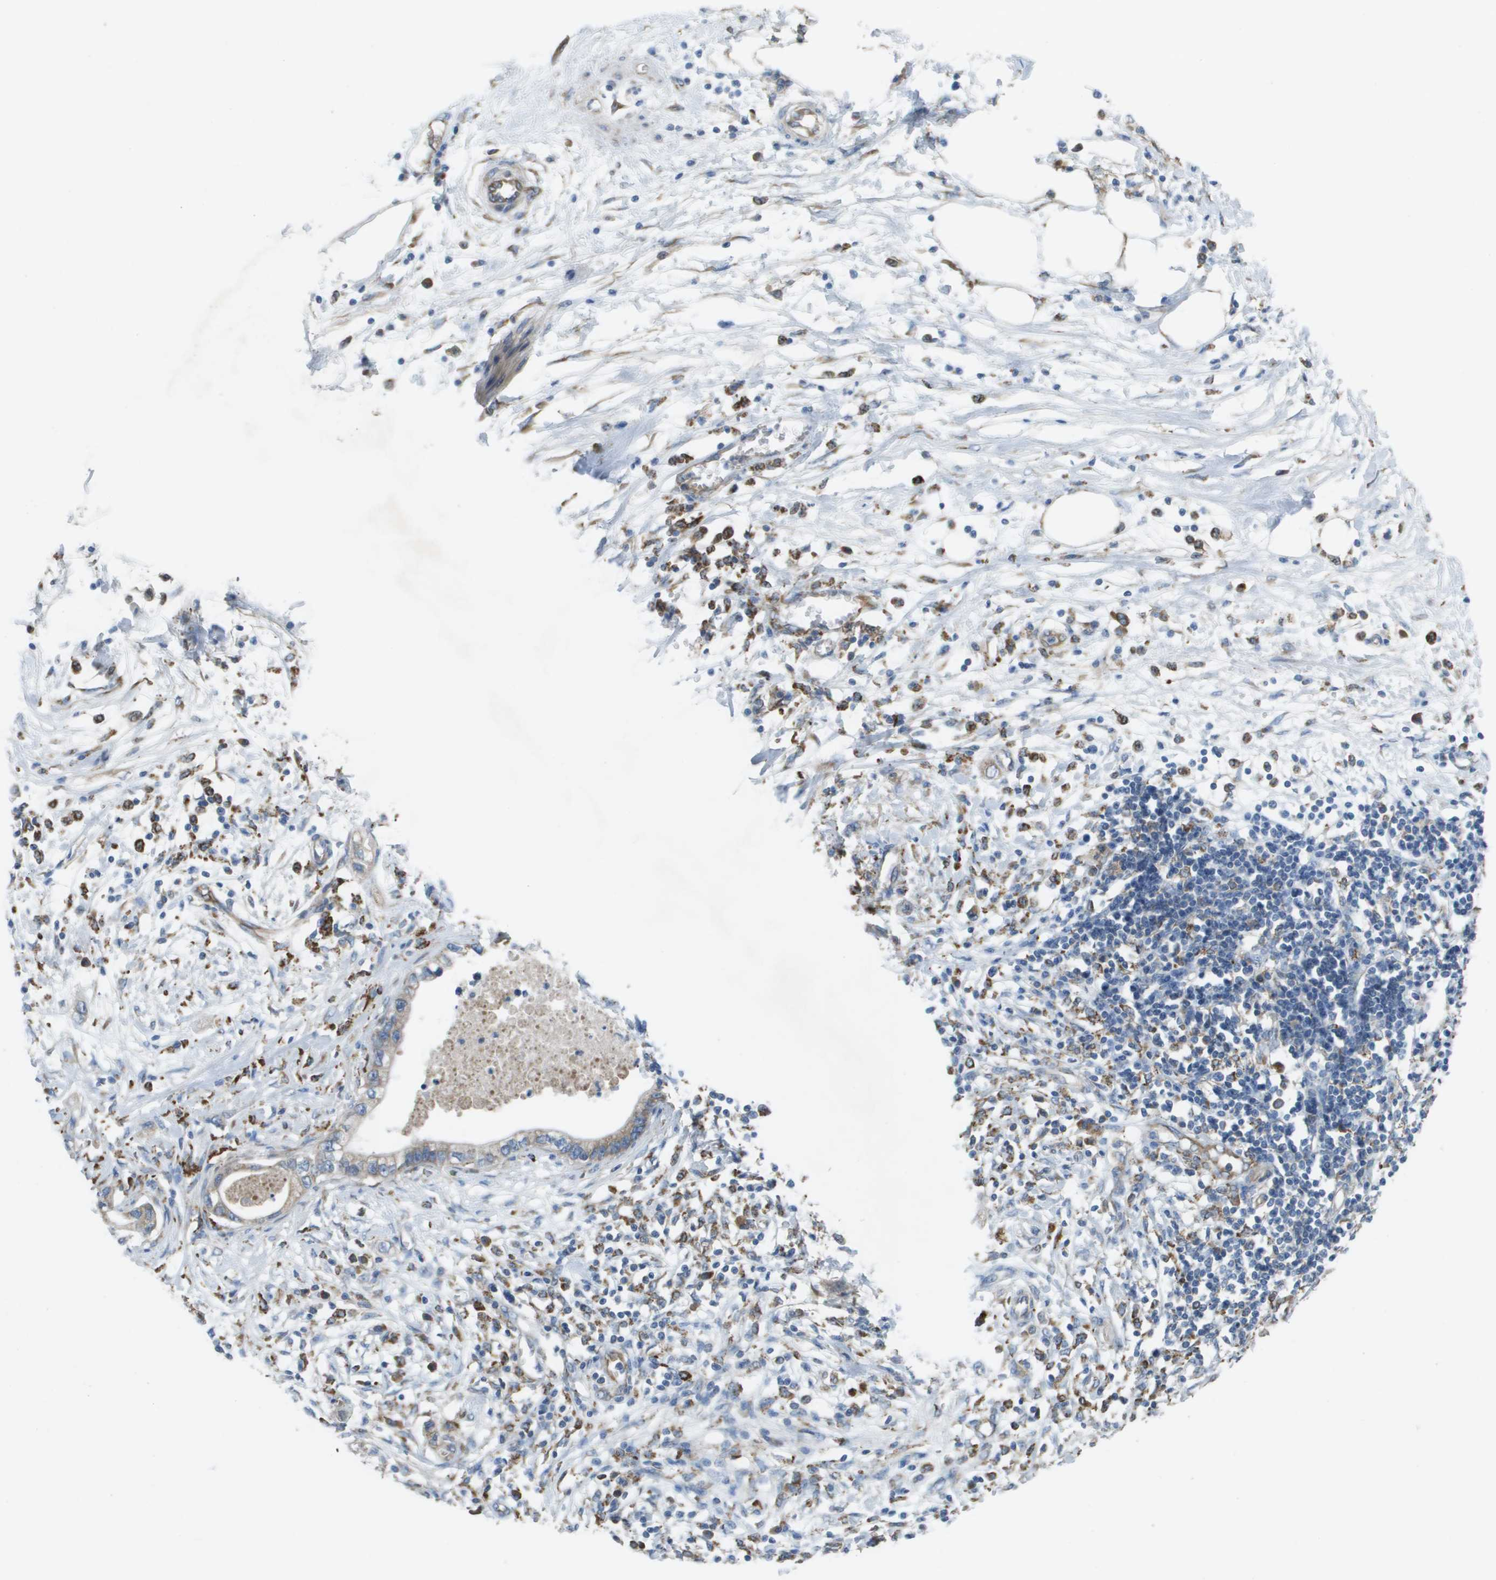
{"staining": {"intensity": "weak", "quantity": ">75%", "location": "cytoplasmic/membranous"}, "tissue": "pancreatic cancer", "cell_type": "Tumor cells", "image_type": "cancer", "snomed": [{"axis": "morphology", "description": "Adenocarcinoma, NOS"}, {"axis": "topography", "description": "Pancreas"}], "caption": "This is an image of IHC staining of pancreatic cancer (adenocarcinoma), which shows weak expression in the cytoplasmic/membranous of tumor cells.", "gene": "CLCN2", "patient": {"sex": "male", "age": 56}}